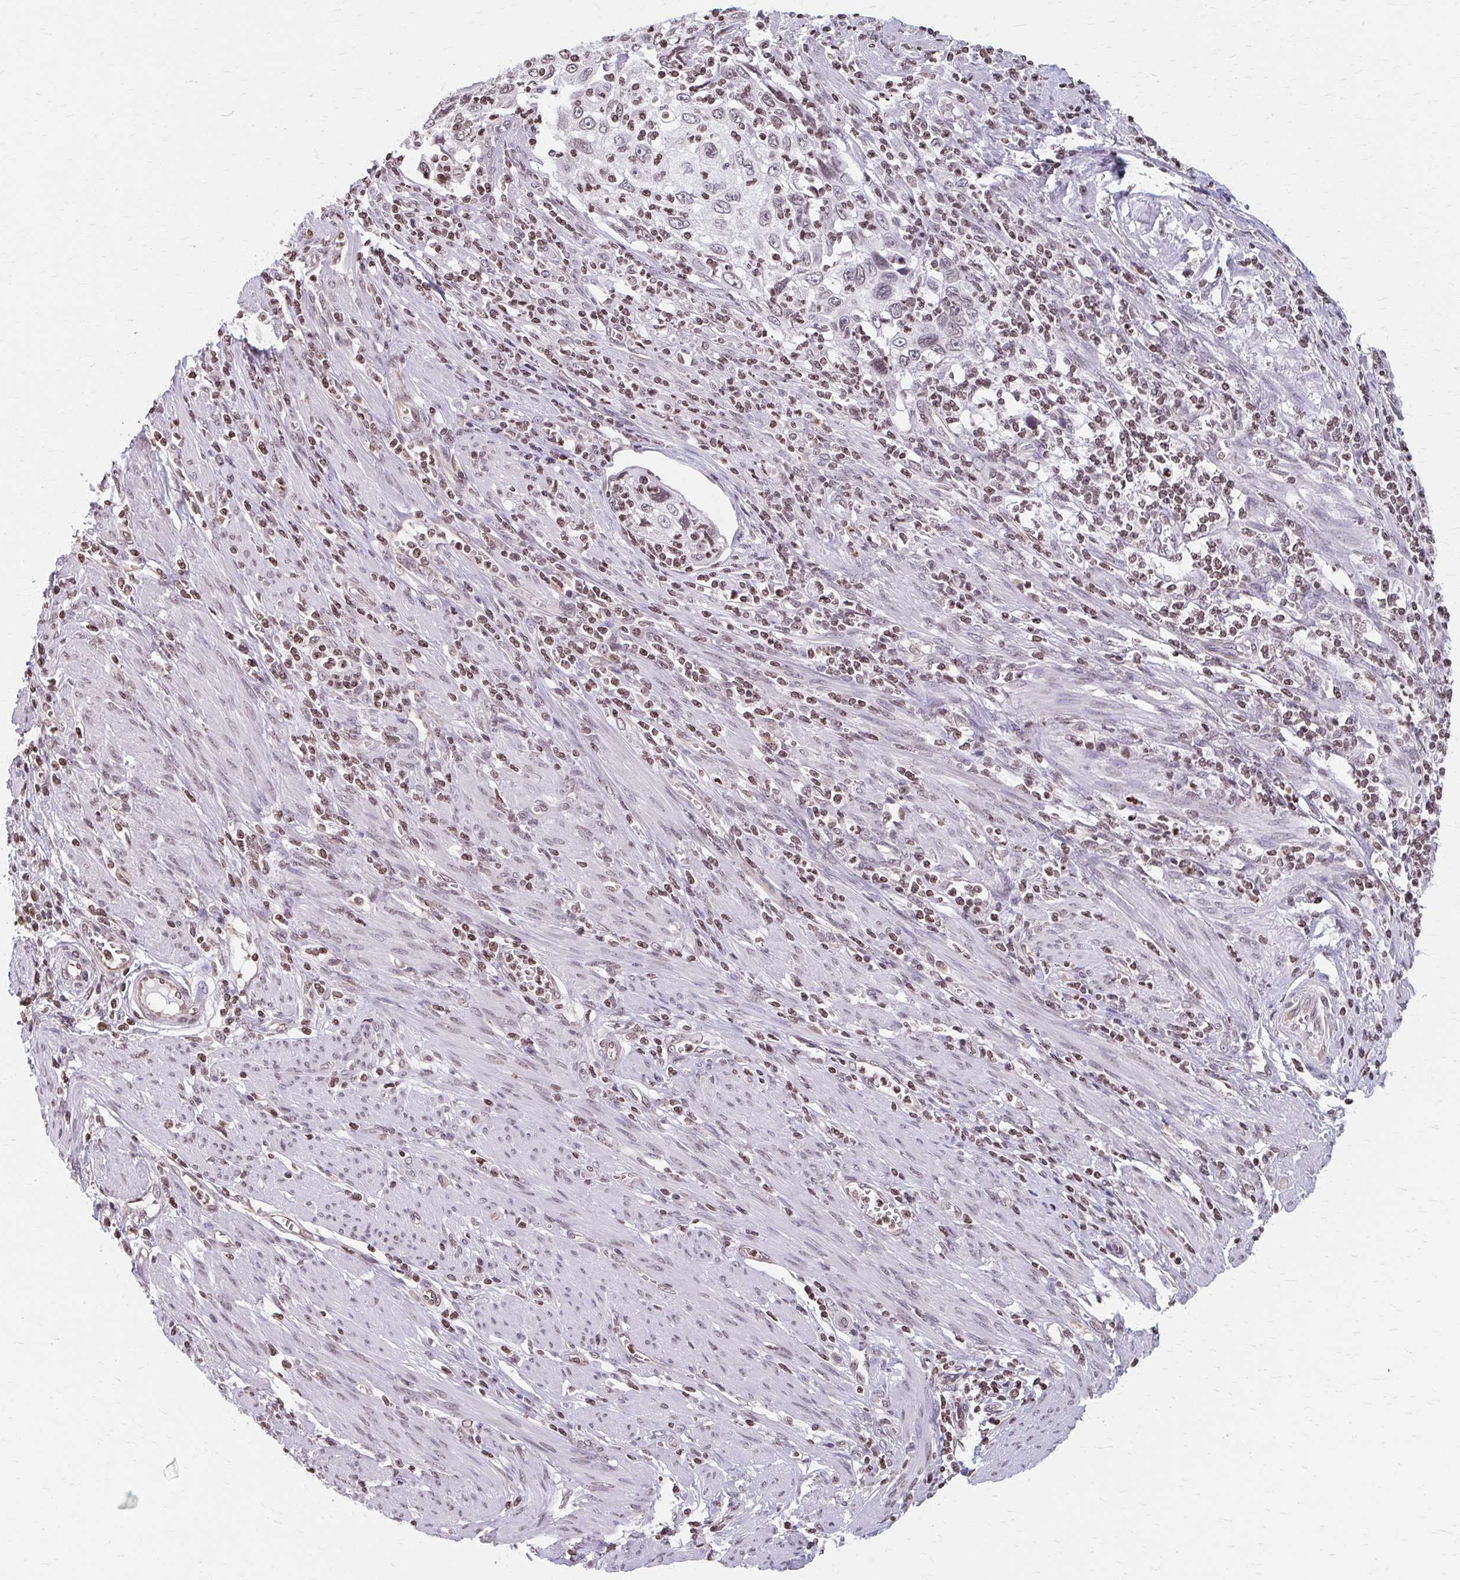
{"staining": {"intensity": "moderate", "quantity": "25%-75%", "location": "nuclear"}, "tissue": "cervical cancer", "cell_type": "Tumor cells", "image_type": "cancer", "snomed": [{"axis": "morphology", "description": "Squamous cell carcinoma, NOS"}, {"axis": "topography", "description": "Cervix"}], "caption": "Human squamous cell carcinoma (cervical) stained with a brown dye shows moderate nuclear positive staining in approximately 25%-75% of tumor cells.", "gene": "ORC3", "patient": {"sex": "female", "age": 70}}